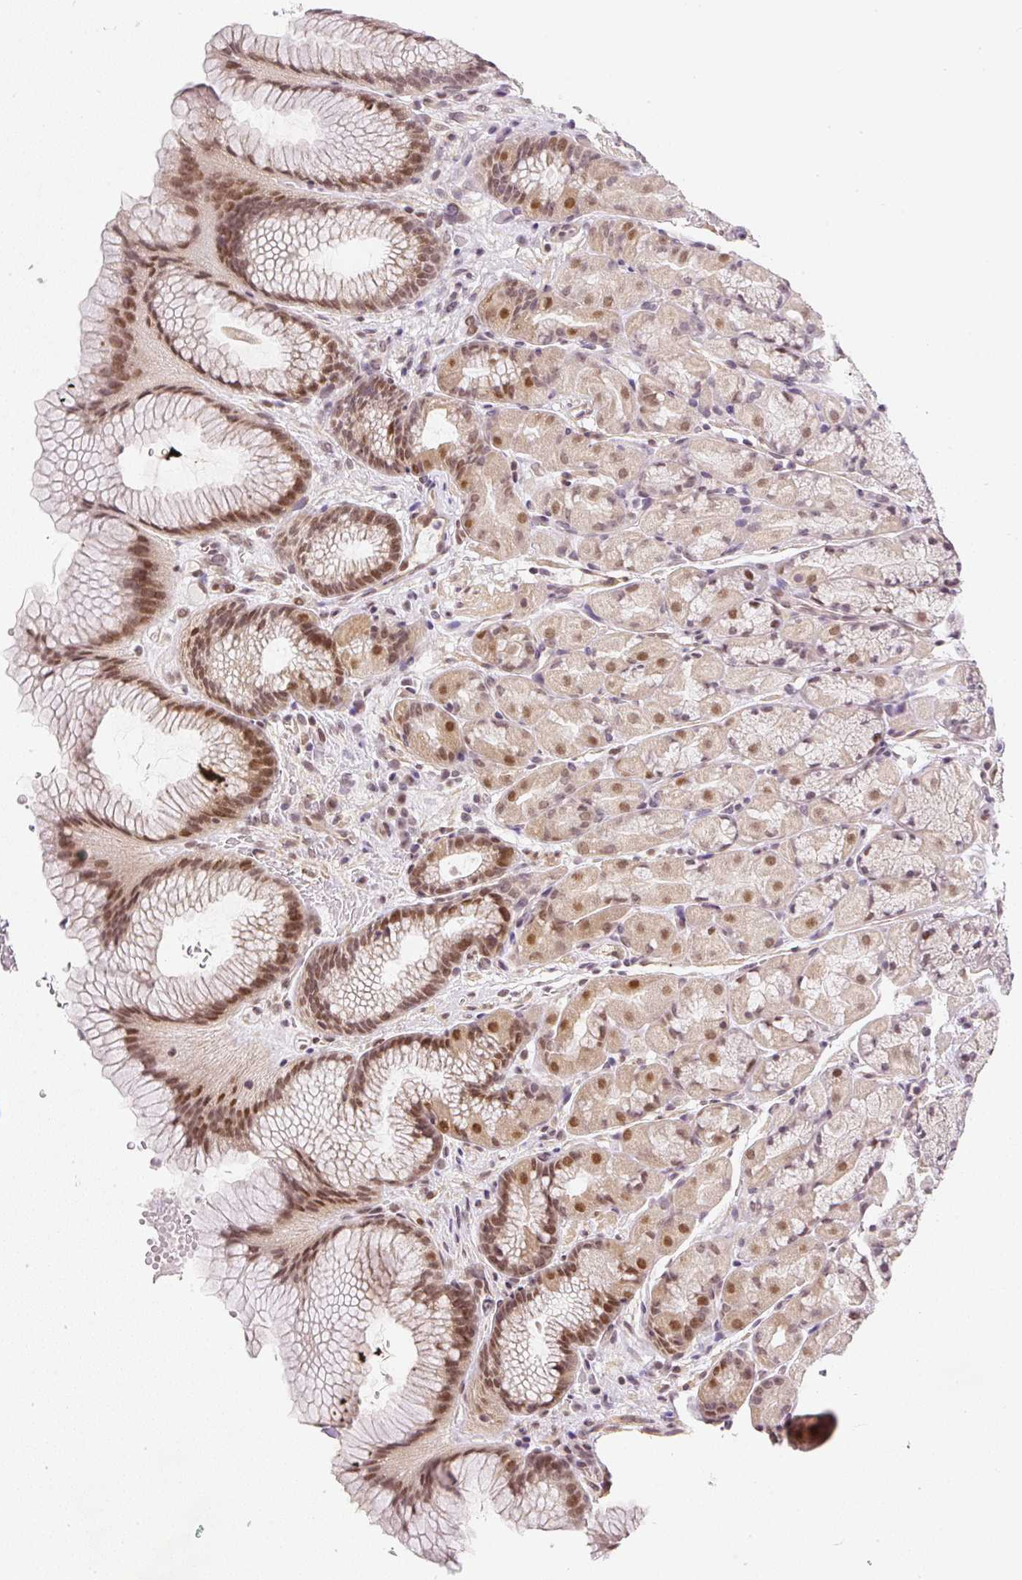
{"staining": {"intensity": "moderate", "quantity": "25%-75%", "location": "nuclear"}, "tissue": "stomach", "cell_type": "Glandular cells", "image_type": "normal", "snomed": [{"axis": "morphology", "description": "Normal tissue, NOS"}, {"axis": "topography", "description": "Stomach"}], "caption": "A brown stain shows moderate nuclear positivity of a protein in glandular cells of unremarkable stomach. Using DAB (brown) and hematoxylin (blue) stains, captured at high magnification using brightfield microscopy.", "gene": "DPPA4", "patient": {"sex": "male", "age": 63}}